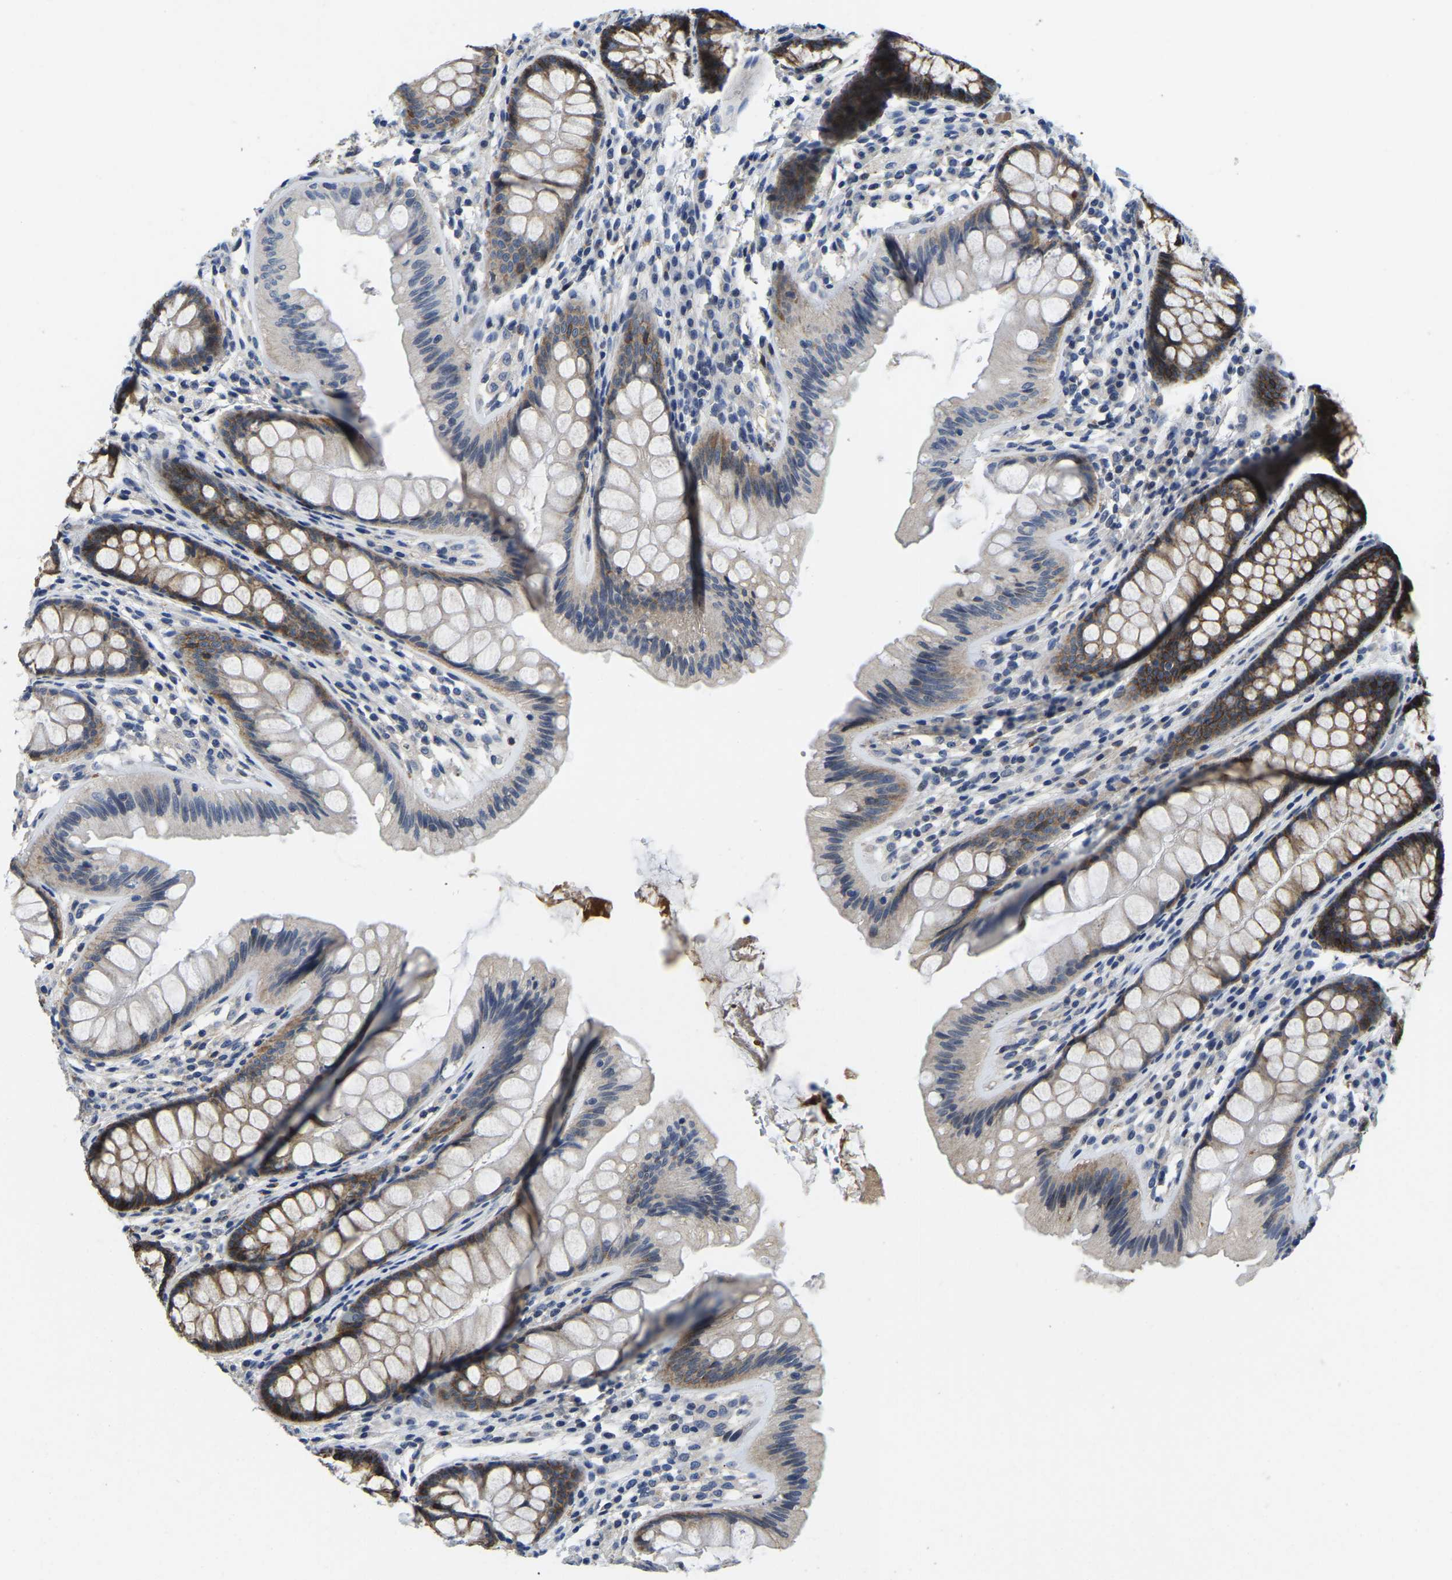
{"staining": {"intensity": "moderate", "quantity": ">75%", "location": "cytoplasmic/membranous"}, "tissue": "colon", "cell_type": "Endothelial cells", "image_type": "normal", "snomed": [{"axis": "morphology", "description": "Normal tissue, NOS"}, {"axis": "topography", "description": "Colon"}], "caption": "High-magnification brightfield microscopy of normal colon stained with DAB (3,3'-diaminobenzidine) (brown) and counterstained with hematoxylin (blue). endothelial cells exhibit moderate cytoplasmic/membranous expression is present in about>75% of cells.", "gene": "ITGA2", "patient": {"sex": "female", "age": 56}}